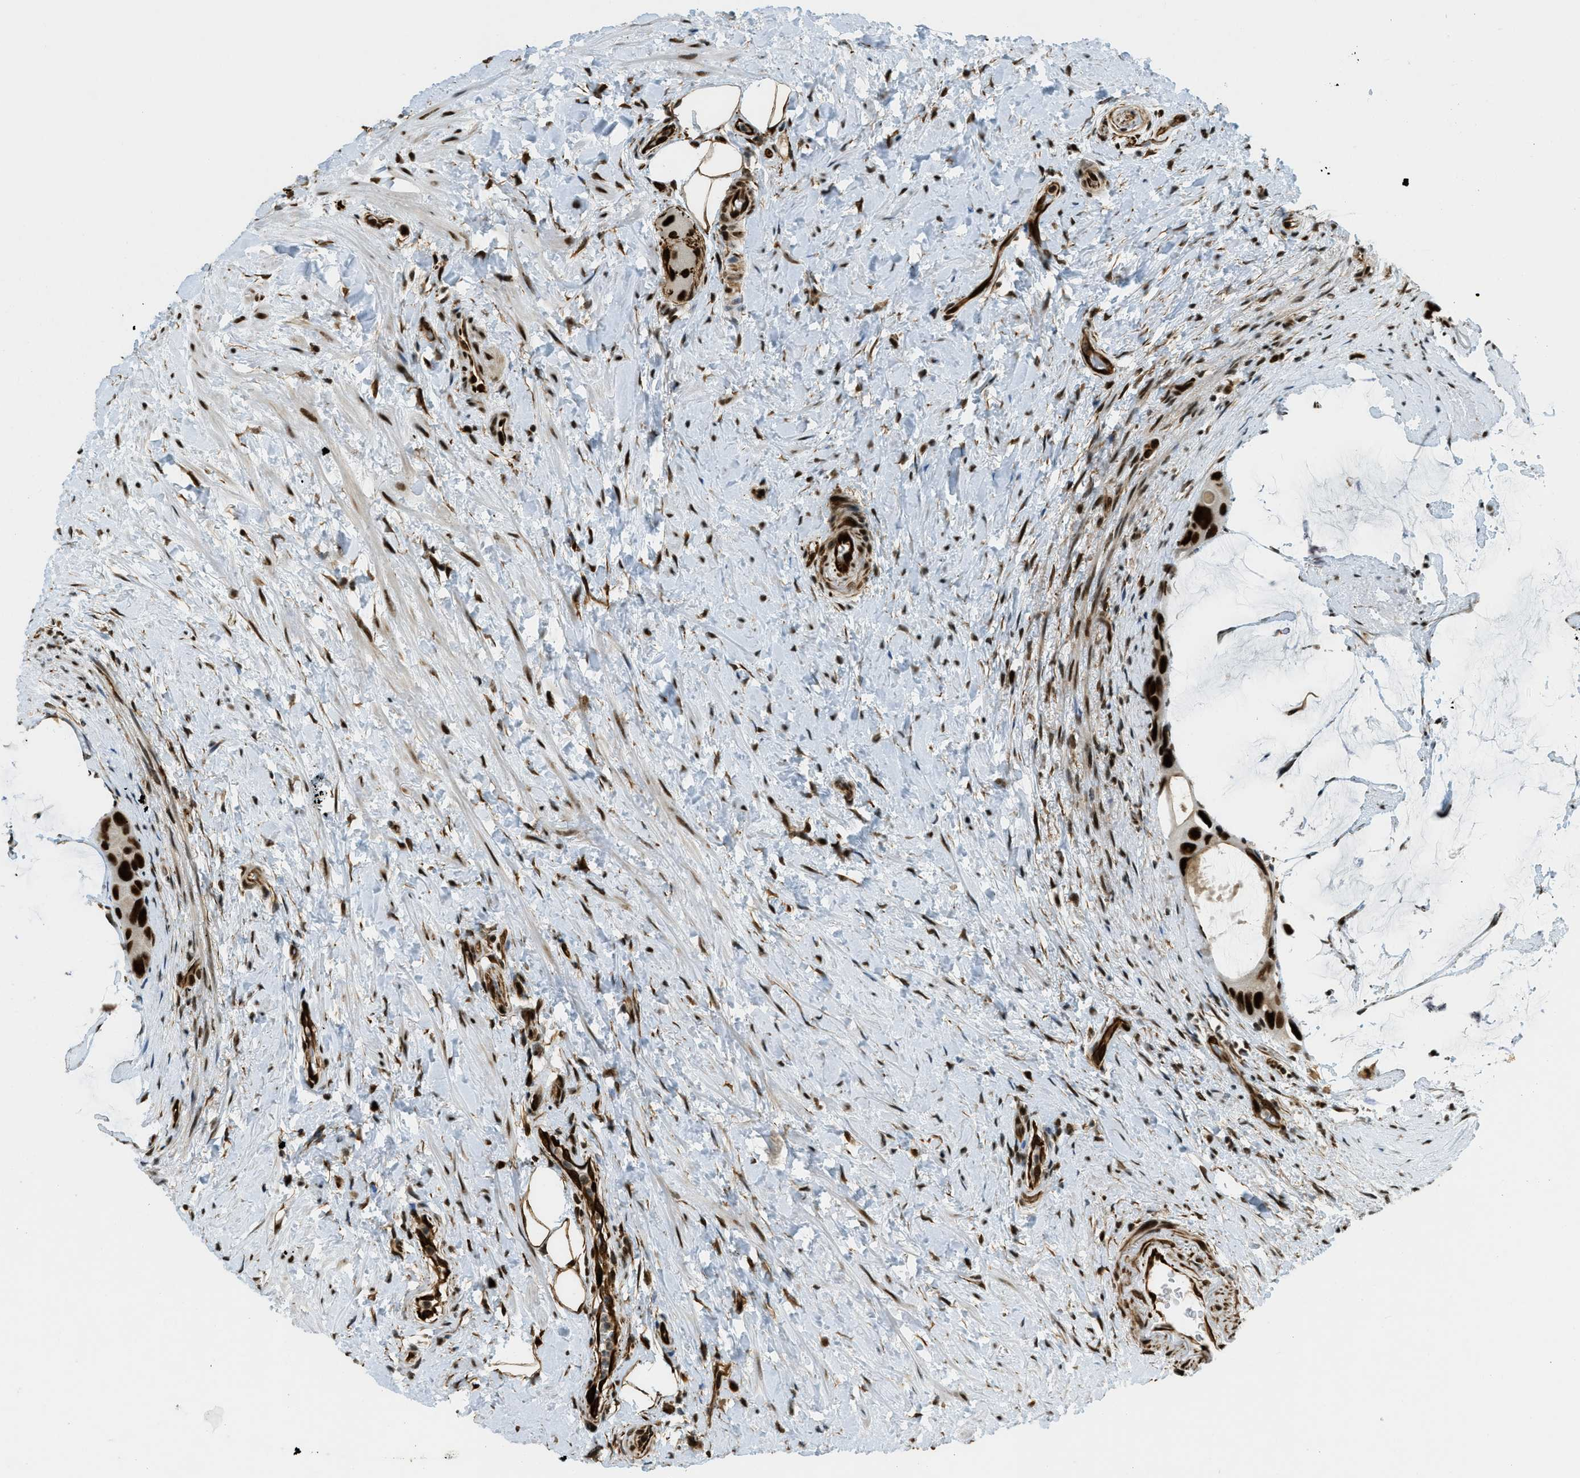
{"staining": {"intensity": "strong", "quantity": ">75%", "location": "nuclear"}, "tissue": "colorectal cancer", "cell_type": "Tumor cells", "image_type": "cancer", "snomed": [{"axis": "morphology", "description": "Adenocarcinoma, NOS"}, {"axis": "topography", "description": "Rectum"}], "caption": "High-power microscopy captured an IHC micrograph of colorectal cancer, revealing strong nuclear positivity in approximately >75% of tumor cells. The staining was performed using DAB, with brown indicating positive protein expression. Nuclei are stained blue with hematoxylin.", "gene": "ZFR", "patient": {"sex": "male", "age": 51}}